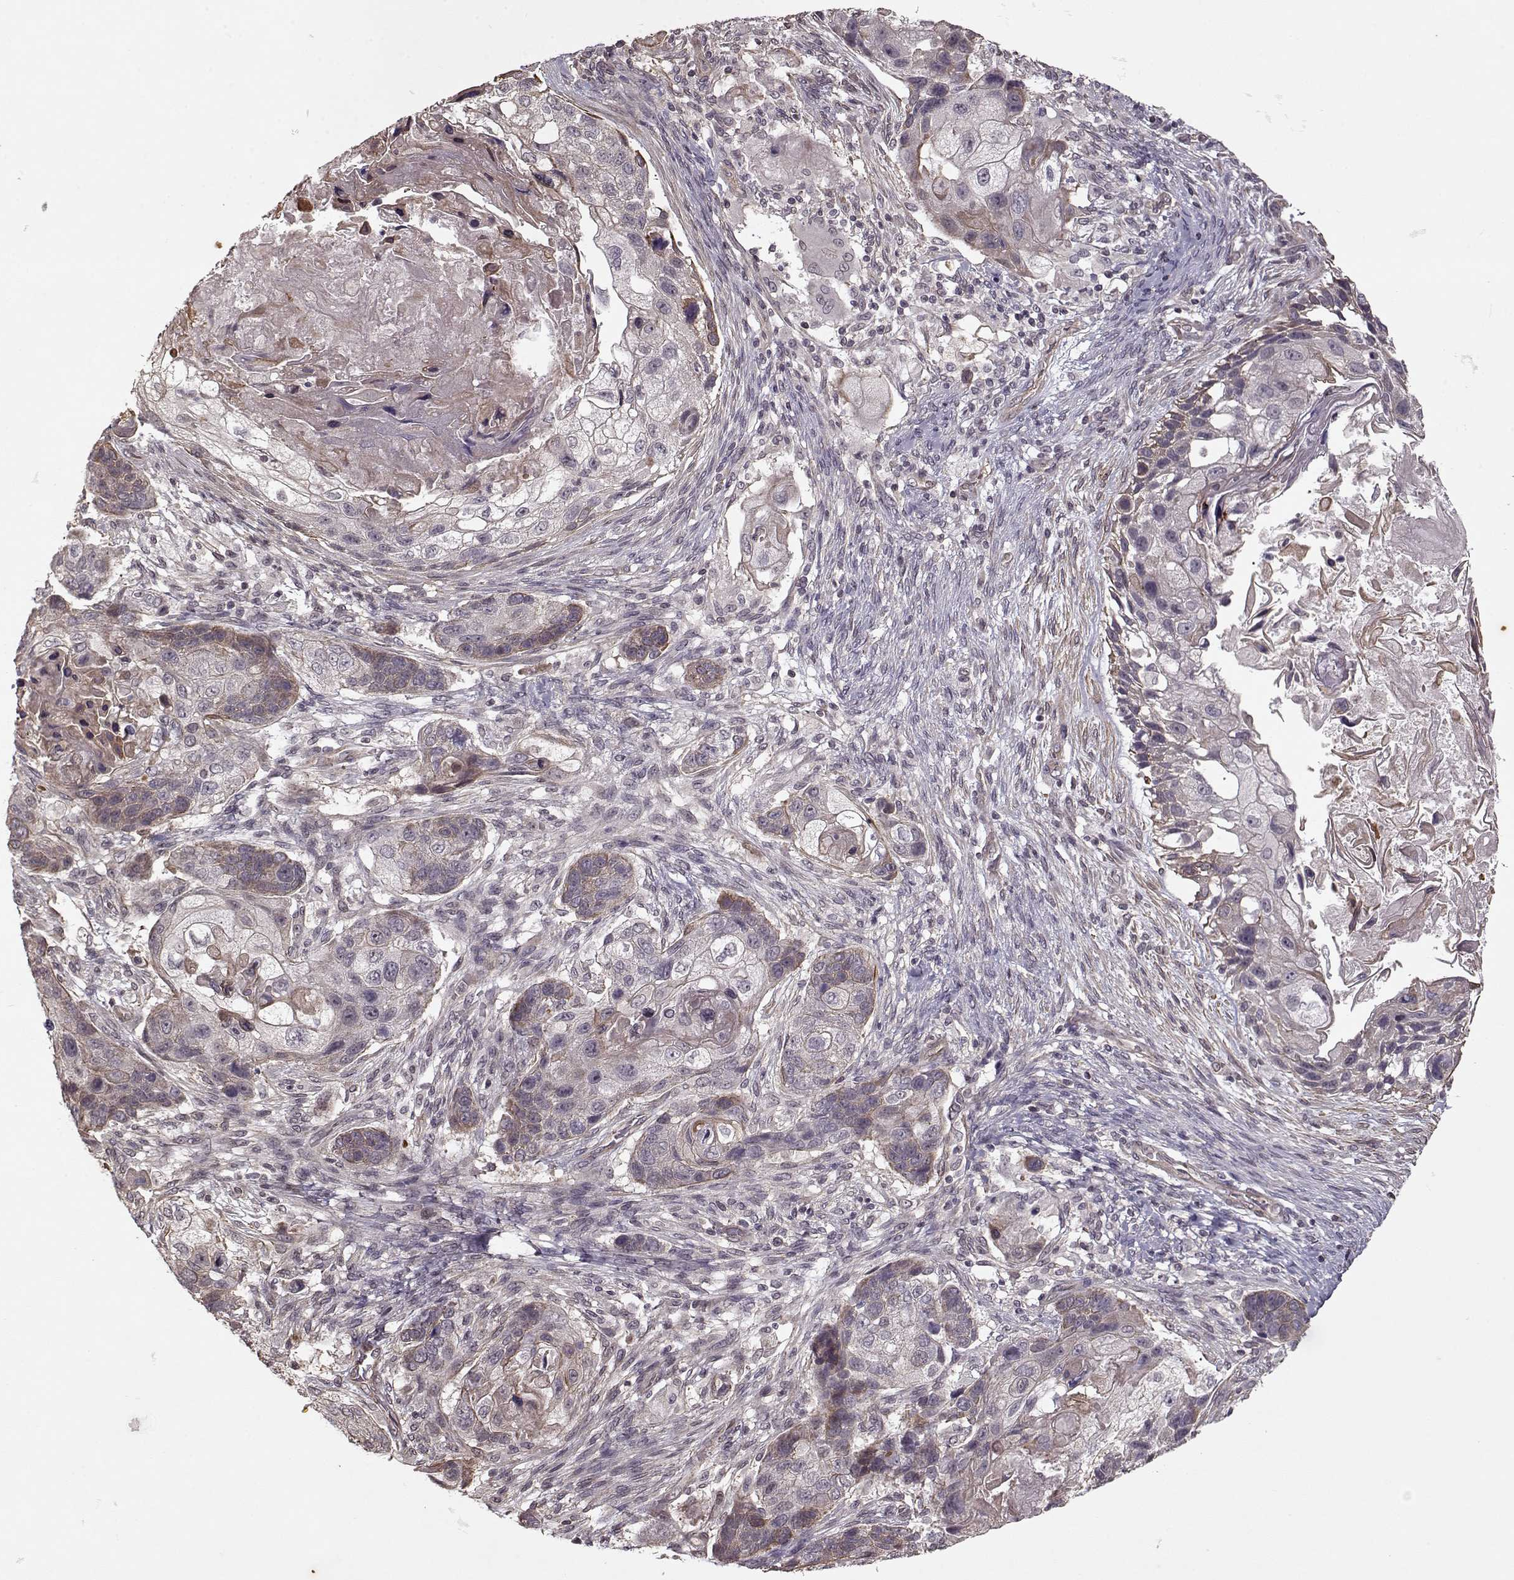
{"staining": {"intensity": "moderate", "quantity": "<25%", "location": "cytoplasmic/membranous"}, "tissue": "lung cancer", "cell_type": "Tumor cells", "image_type": "cancer", "snomed": [{"axis": "morphology", "description": "Squamous cell carcinoma, NOS"}, {"axis": "topography", "description": "Lung"}], "caption": "Approximately <25% of tumor cells in human lung cancer (squamous cell carcinoma) exhibit moderate cytoplasmic/membranous protein staining as visualized by brown immunohistochemical staining.", "gene": "KRT9", "patient": {"sex": "male", "age": 69}}